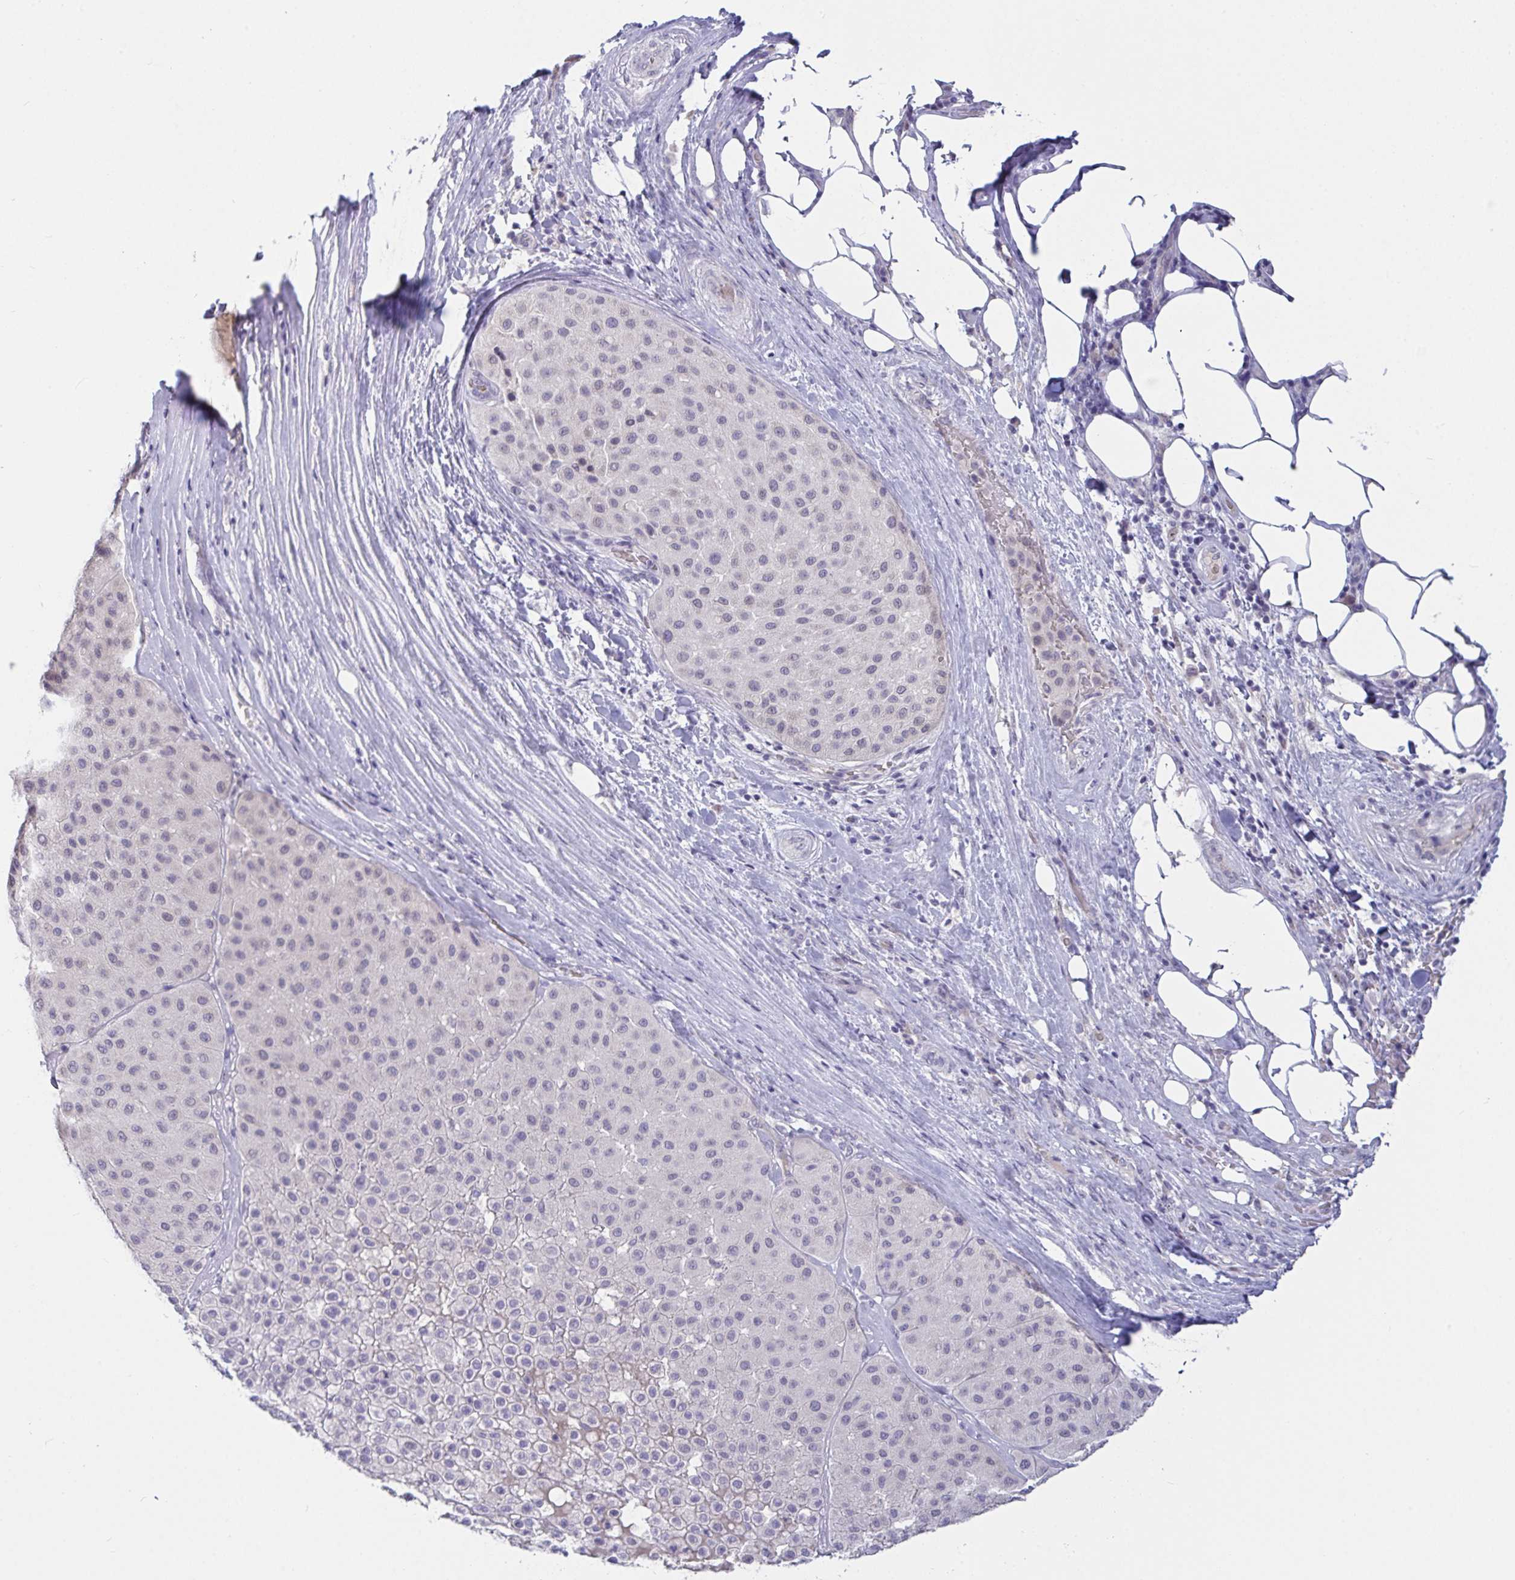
{"staining": {"intensity": "negative", "quantity": "none", "location": "none"}, "tissue": "melanoma", "cell_type": "Tumor cells", "image_type": "cancer", "snomed": [{"axis": "morphology", "description": "Malignant melanoma, Metastatic site"}, {"axis": "topography", "description": "Smooth muscle"}], "caption": "Tumor cells show no significant positivity in malignant melanoma (metastatic site). (Stains: DAB (3,3'-diaminobenzidine) immunohistochemistry (IHC) with hematoxylin counter stain, Microscopy: brightfield microscopy at high magnification).", "gene": "MYC", "patient": {"sex": "male", "age": 41}}